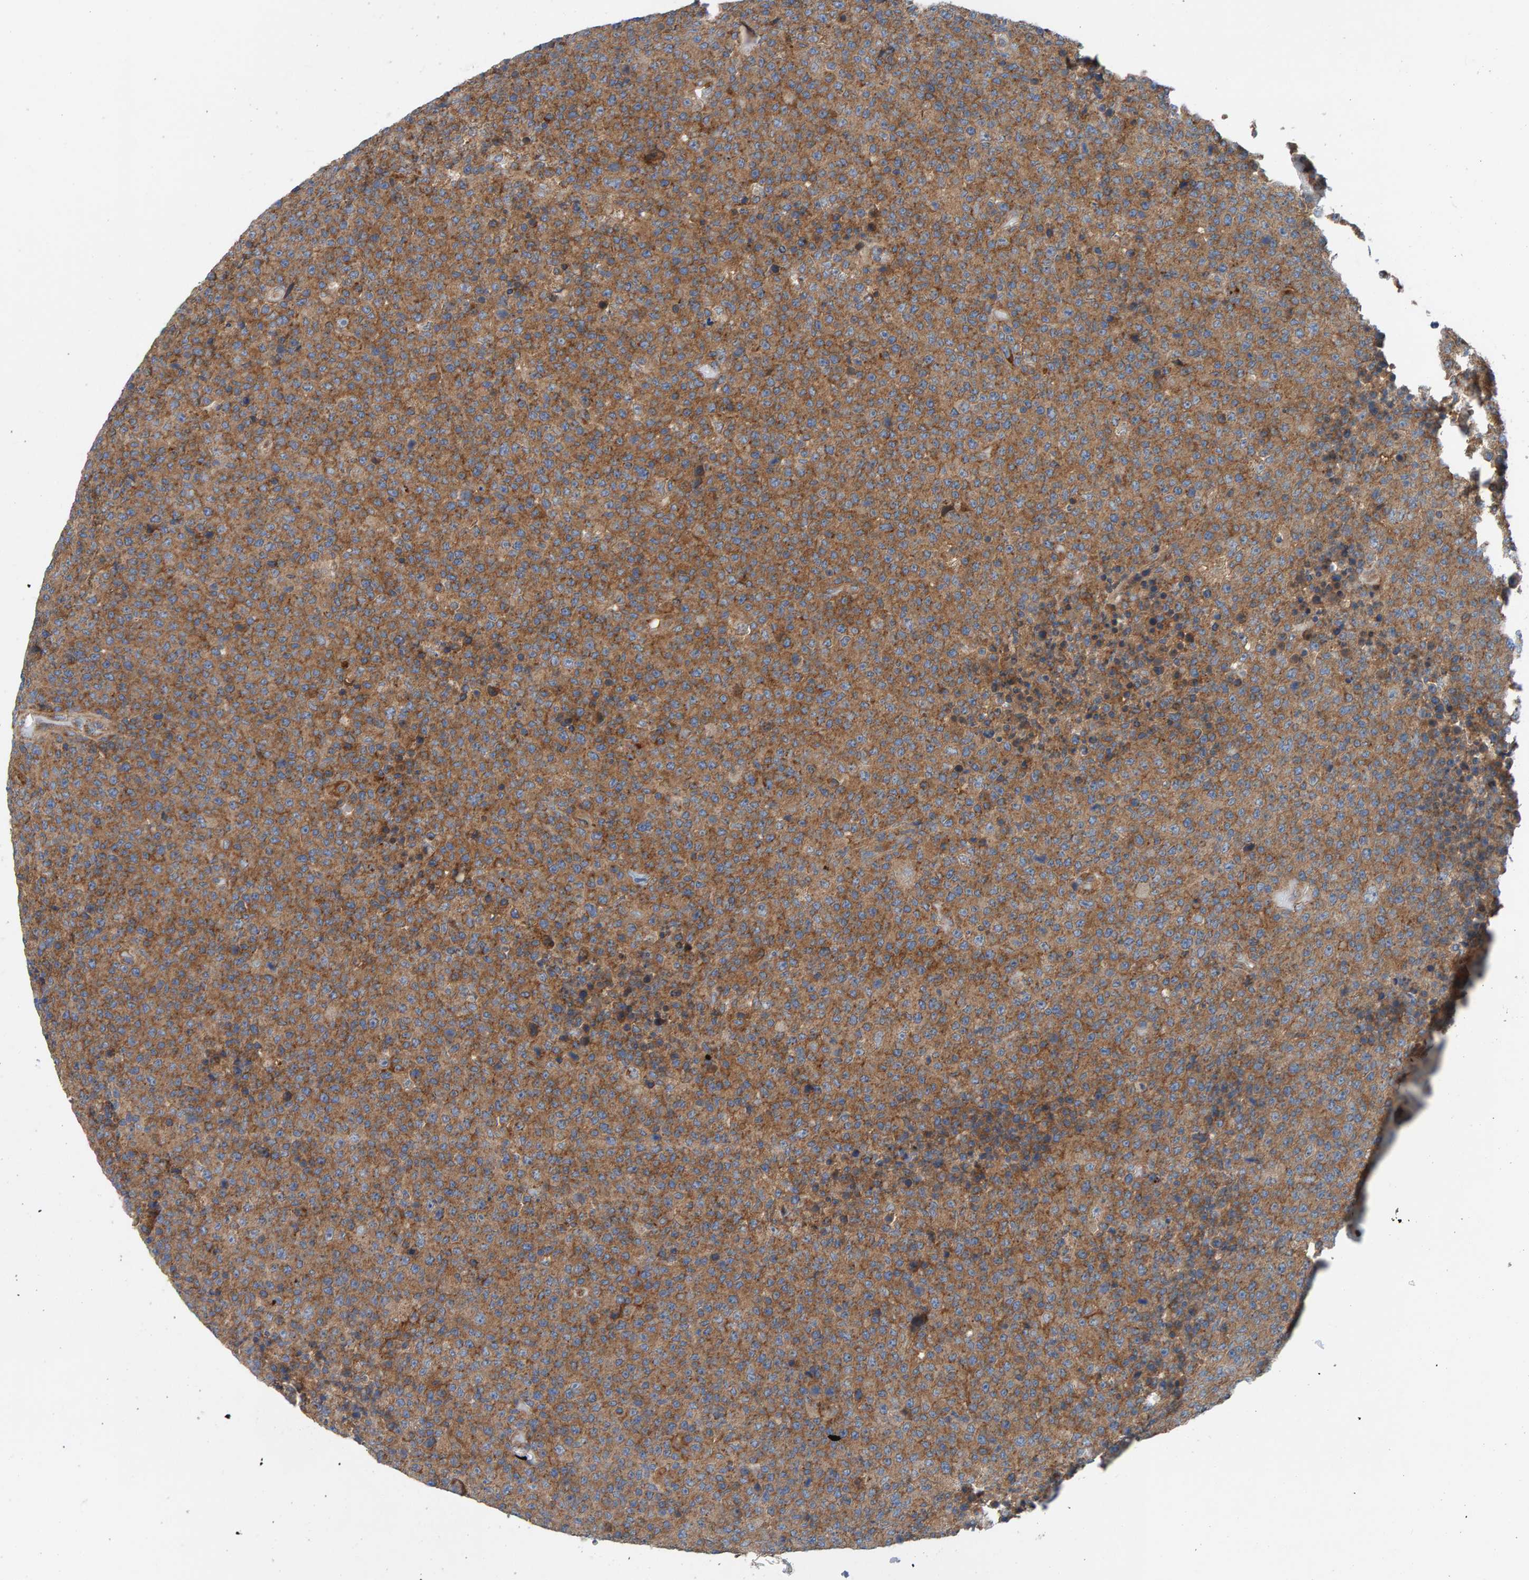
{"staining": {"intensity": "moderate", "quantity": ">75%", "location": "cytoplasmic/membranous"}, "tissue": "lymphoma", "cell_type": "Tumor cells", "image_type": "cancer", "snomed": [{"axis": "morphology", "description": "Malignant lymphoma, non-Hodgkin's type, High grade"}, {"axis": "topography", "description": "Lymph node"}], "caption": "Human malignant lymphoma, non-Hodgkin's type (high-grade) stained for a protein (brown) shows moderate cytoplasmic/membranous positive positivity in approximately >75% of tumor cells.", "gene": "MKLN1", "patient": {"sex": "male", "age": 13}}